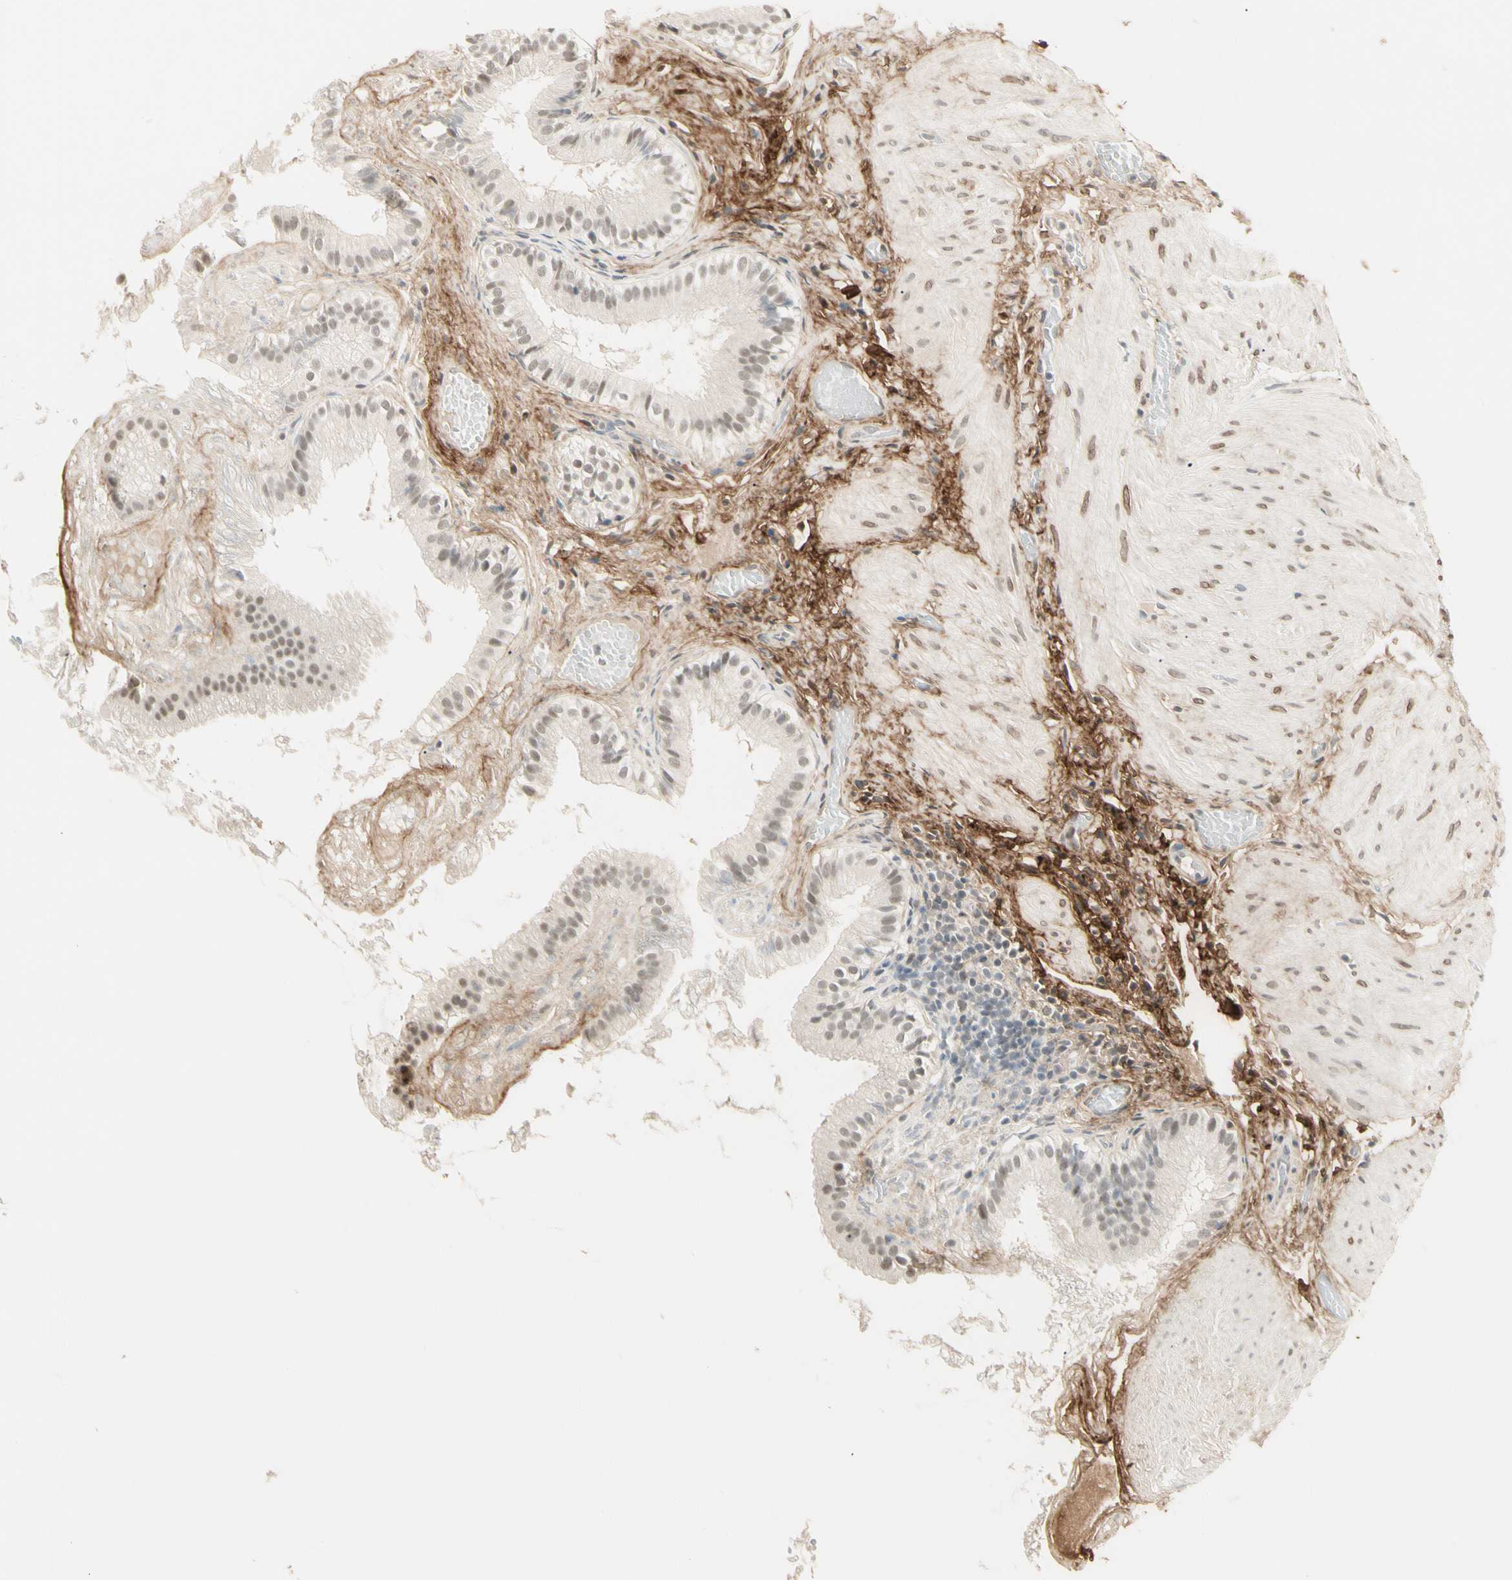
{"staining": {"intensity": "weak", "quantity": ">75%", "location": "nuclear"}, "tissue": "gallbladder", "cell_type": "Glandular cells", "image_type": "normal", "snomed": [{"axis": "morphology", "description": "Normal tissue, NOS"}, {"axis": "topography", "description": "Gallbladder"}], "caption": "High-power microscopy captured an immunohistochemistry (IHC) image of benign gallbladder, revealing weak nuclear positivity in approximately >75% of glandular cells.", "gene": "ASPN", "patient": {"sex": "female", "age": 26}}